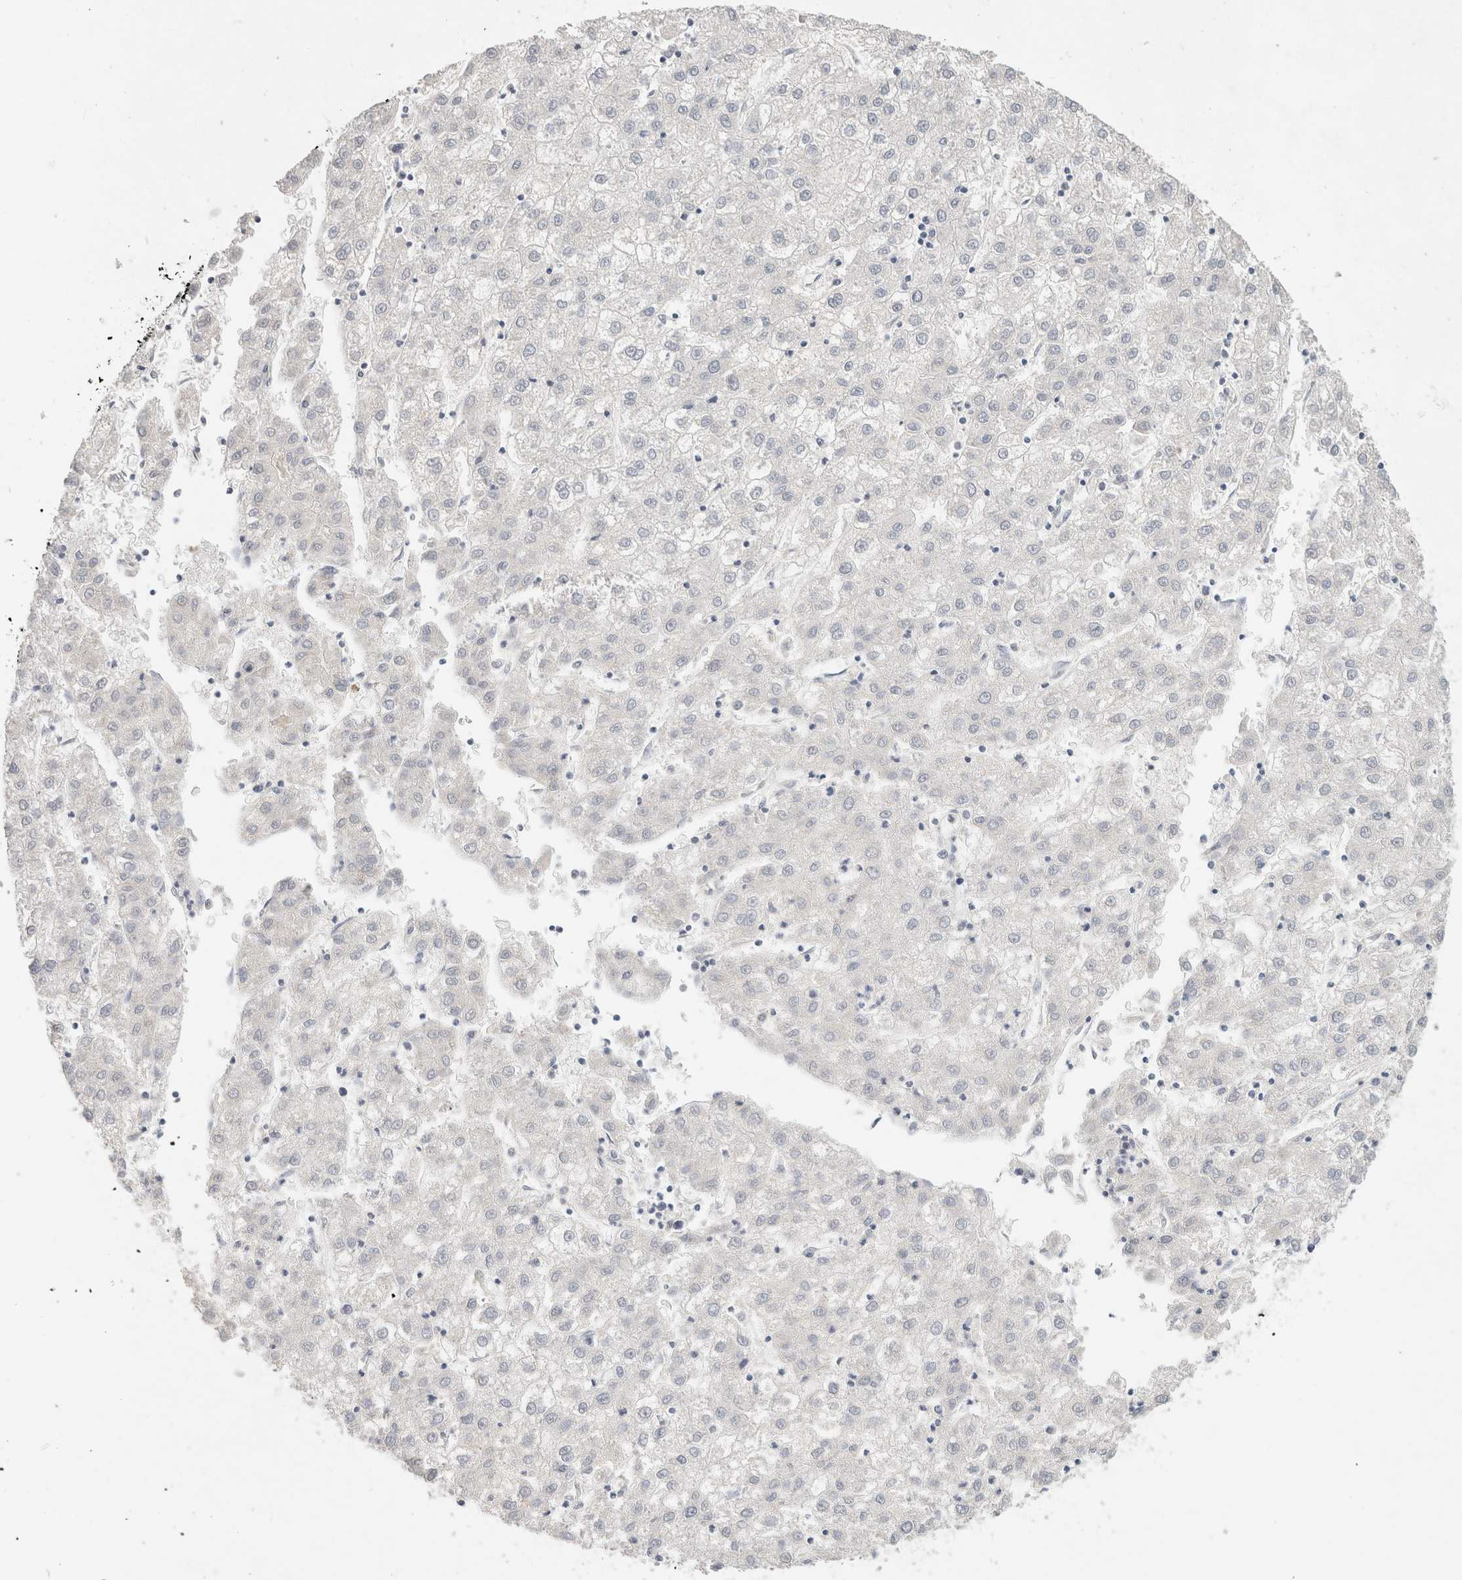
{"staining": {"intensity": "negative", "quantity": "none", "location": "none"}, "tissue": "liver cancer", "cell_type": "Tumor cells", "image_type": "cancer", "snomed": [{"axis": "morphology", "description": "Carcinoma, Hepatocellular, NOS"}, {"axis": "topography", "description": "Liver"}], "caption": "Immunohistochemistry micrograph of neoplastic tissue: liver cancer (hepatocellular carcinoma) stained with DAB displays no significant protein positivity in tumor cells.", "gene": "MPP2", "patient": {"sex": "male", "age": 72}}